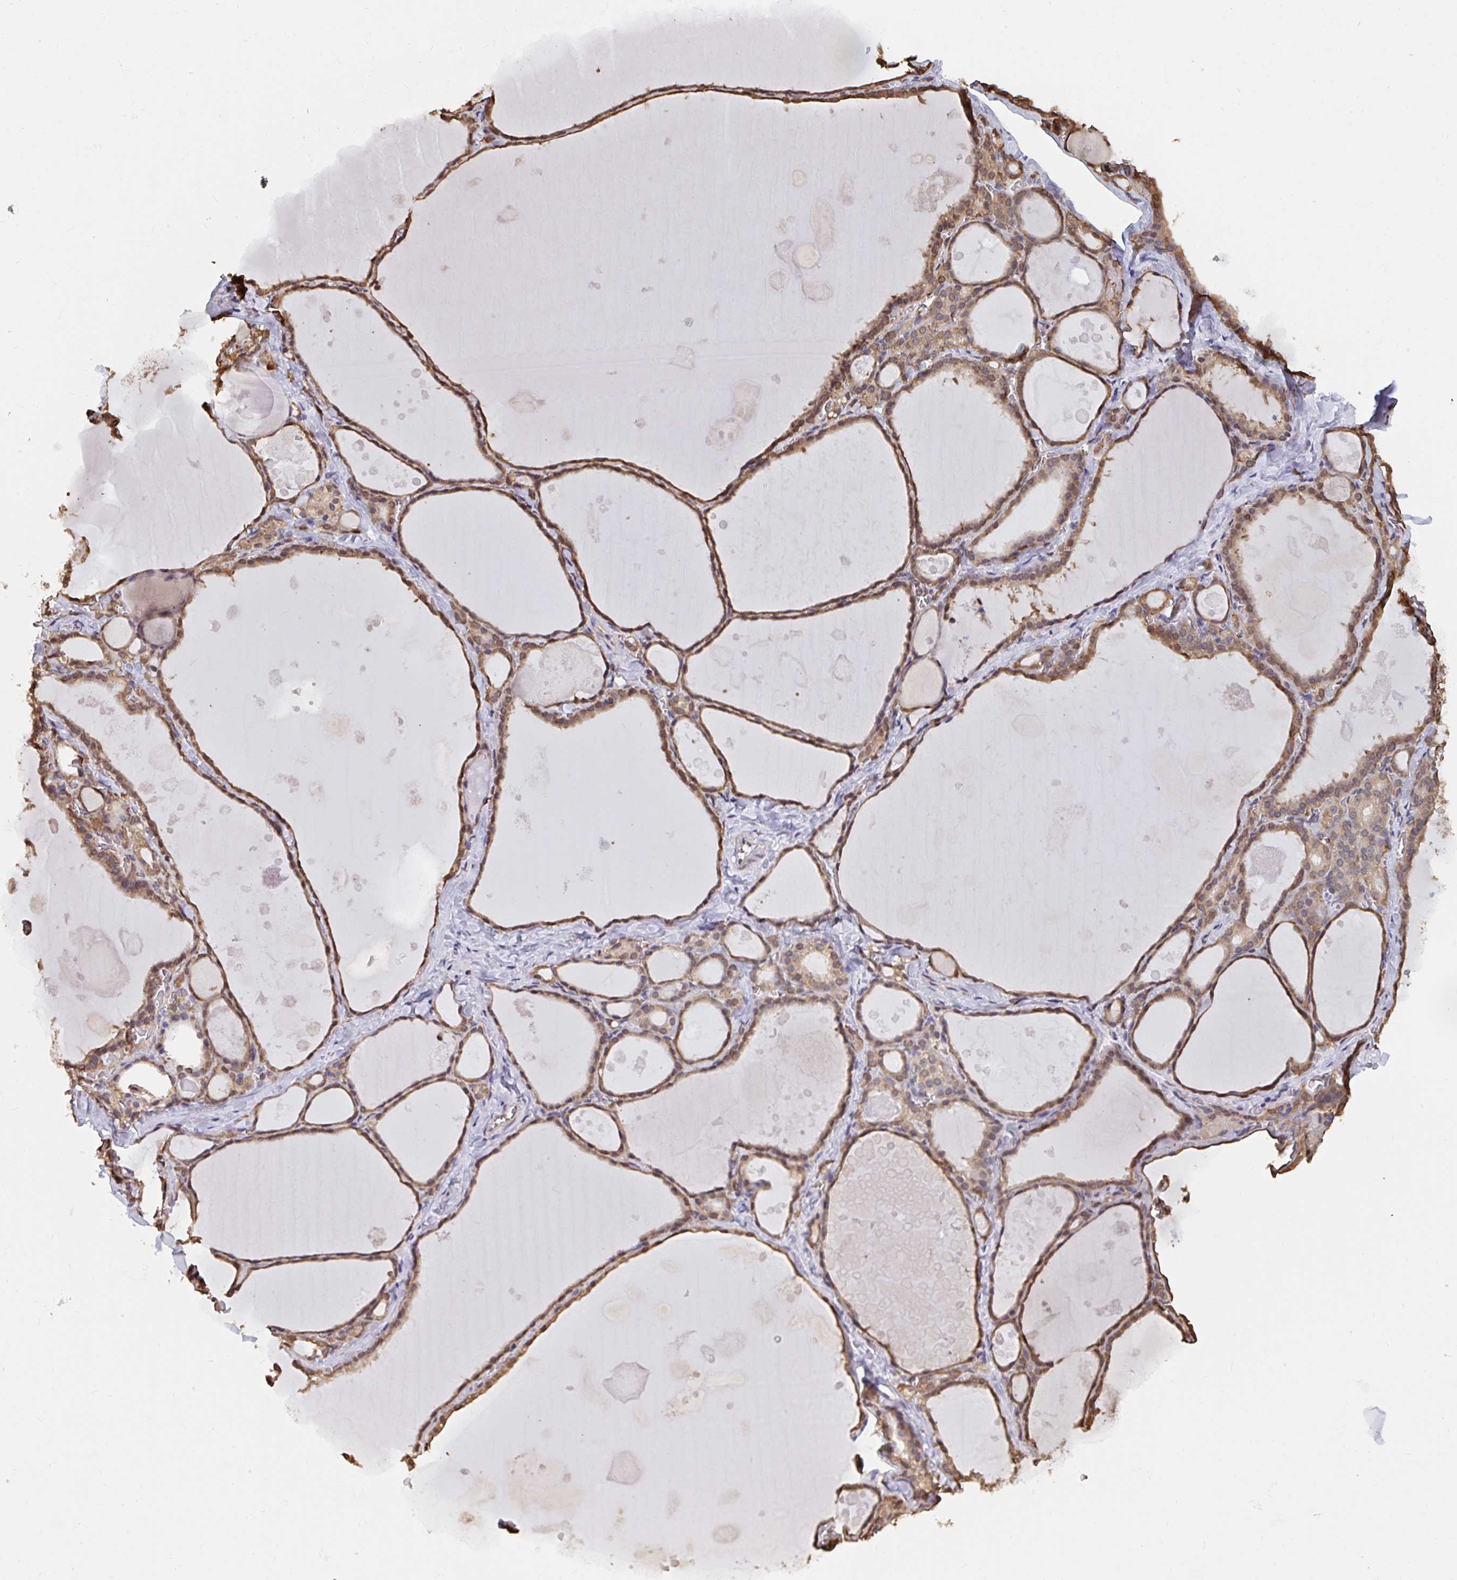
{"staining": {"intensity": "moderate", "quantity": ">75%", "location": "cytoplasmic/membranous"}, "tissue": "thyroid gland", "cell_type": "Glandular cells", "image_type": "normal", "snomed": [{"axis": "morphology", "description": "Normal tissue, NOS"}, {"axis": "topography", "description": "Thyroid gland"}], "caption": "Glandular cells reveal medium levels of moderate cytoplasmic/membranous expression in approximately >75% of cells in normal human thyroid gland.", "gene": "SYNCRIP", "patient": {"sex": "male", "age": 56}}